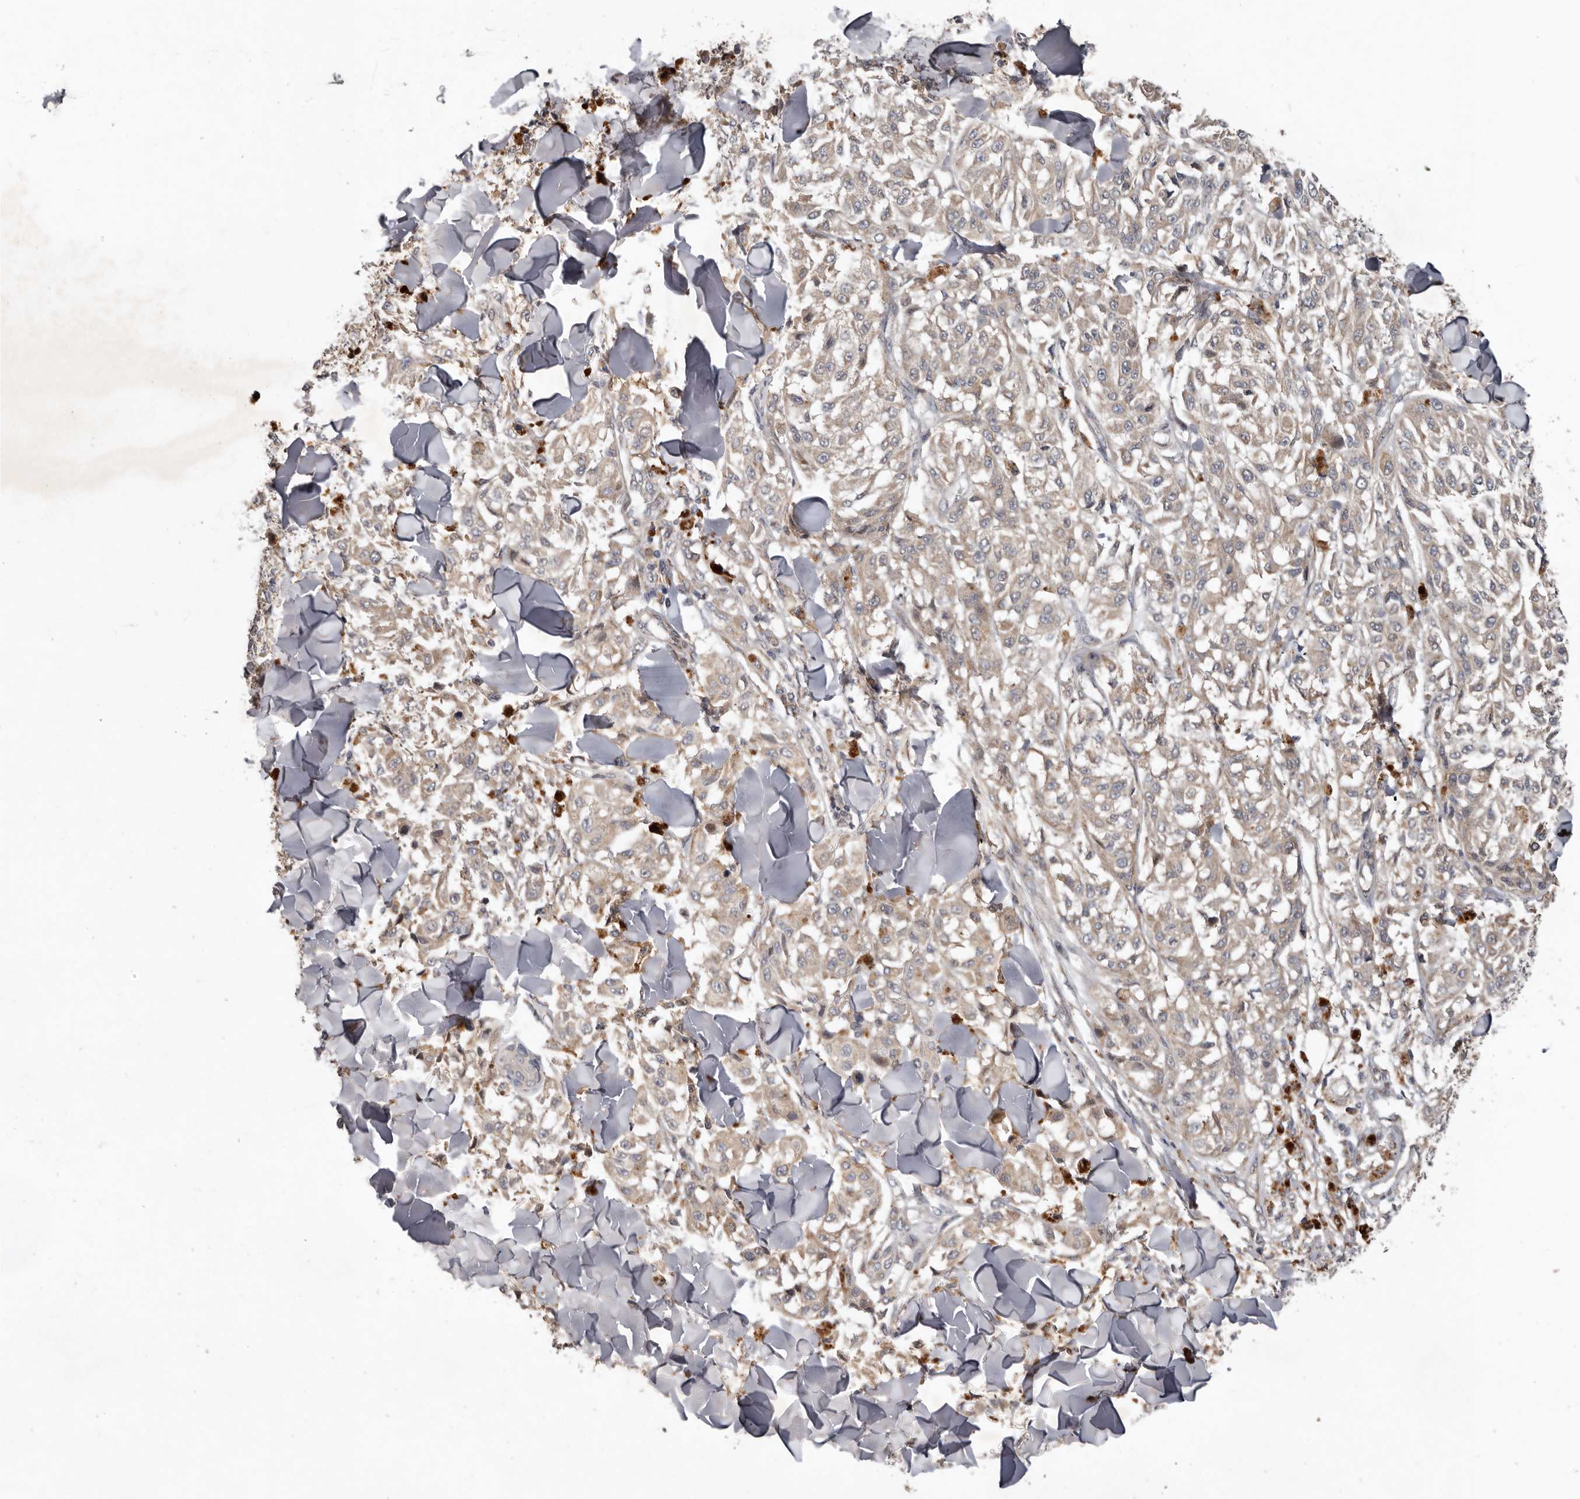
{"staining": {"intensity": "weak", "quantity": "25%-75%", "location": "cytoplasmic/membranous"}, "tissue": "melanoma", "cell_type": "Tumor cells", "image_type": "cancer", "snomed": [{"axis": "morphology", "description": "Malignant melanoma, NOS"}, {"axis": "topography", "description": "Skin"}], "caption": "There is low levels of weak cytoplasmic/membranous staining in tumor cells of malignant melanoma, as demonstrated by immunohistochemical staining (brown color).", "gene": "CHML", "patient": {"sex": "female", "age": 64}}